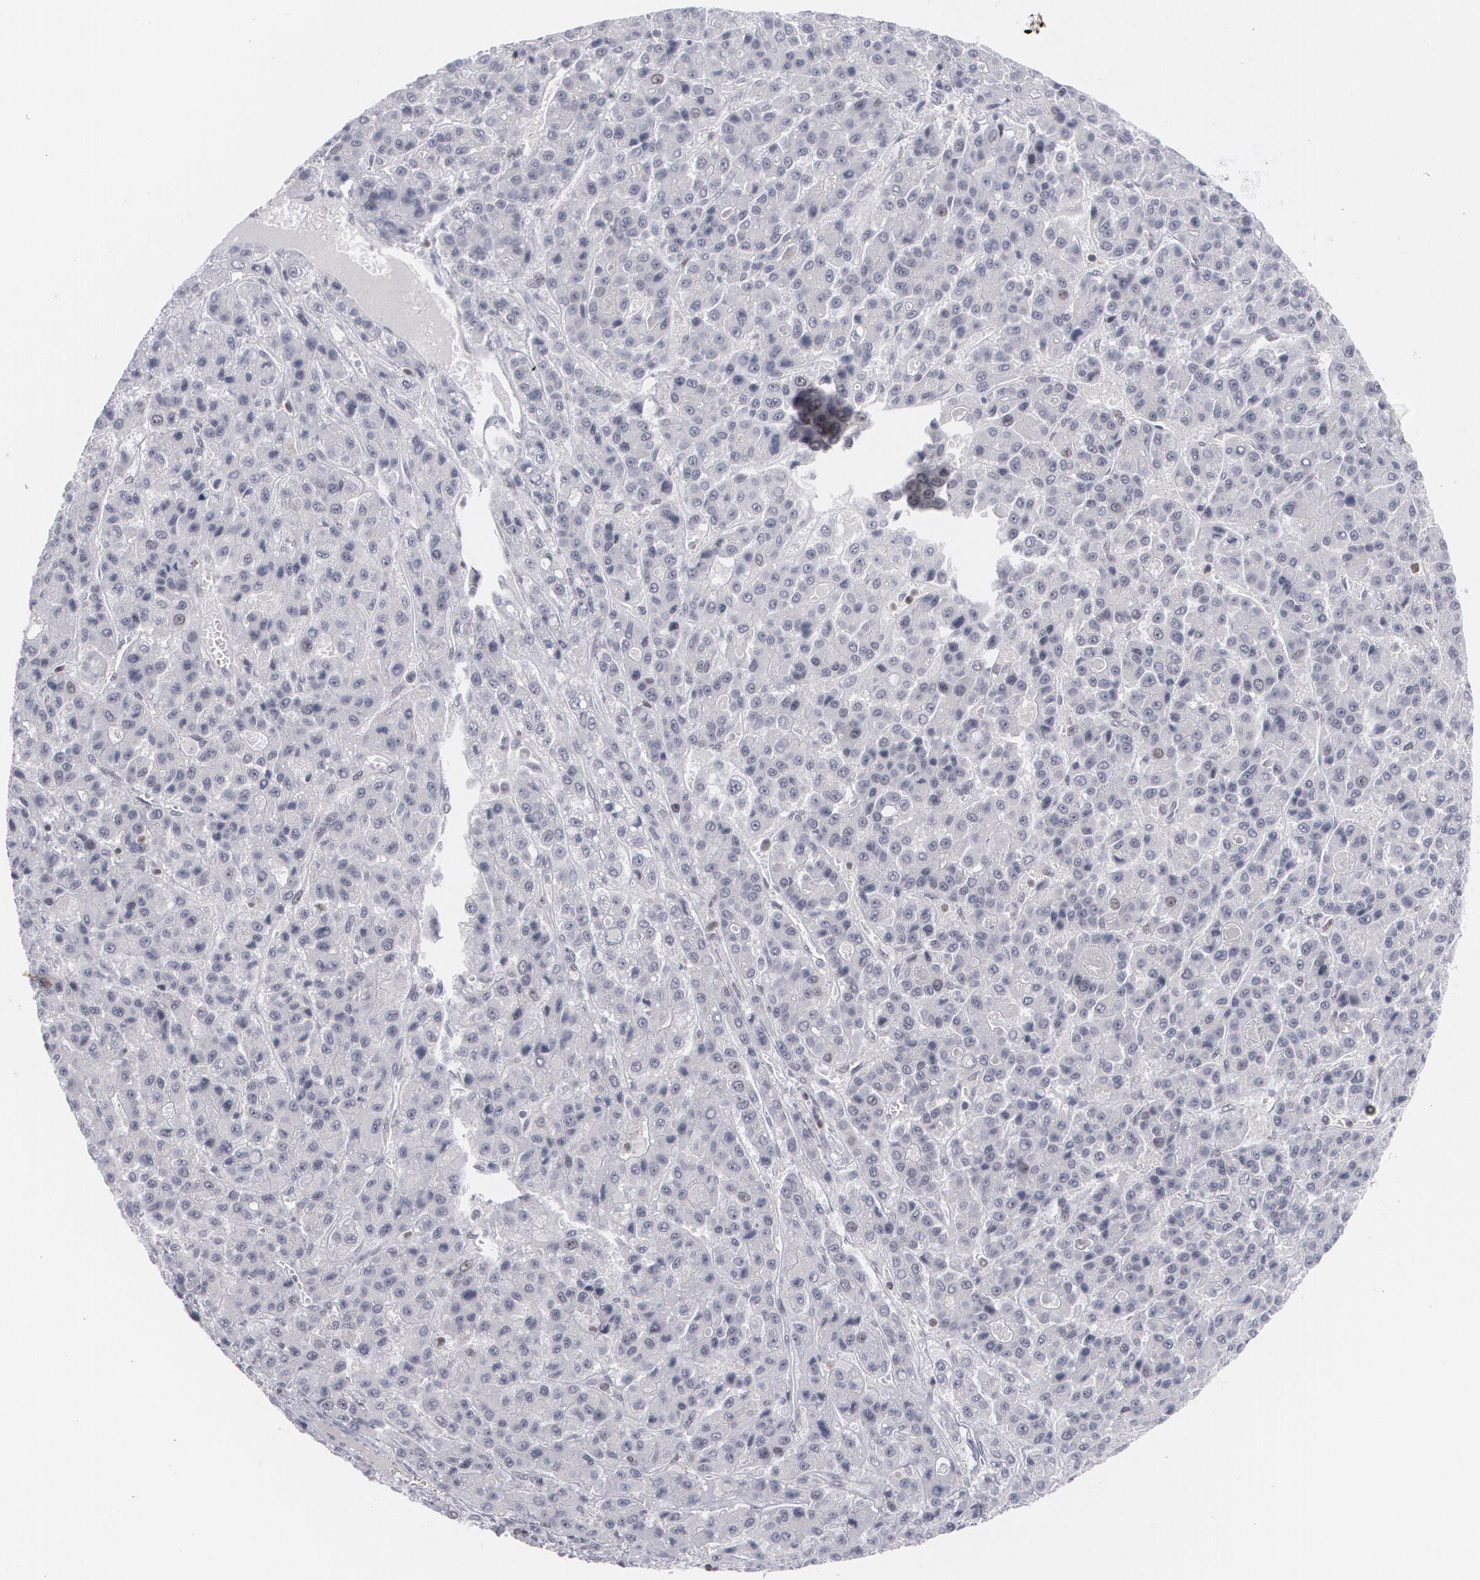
{"staining": {"intensity": "negative", "quantity": "none", "location": "none"}, "tissue": "liver cancer", "cell_type": "Tumor cells", "image_type": "cancer", "snomed": [{"axis": "morphology", "description": "Carcinoma, Hepatocellular, NOS"}, {"axis": "topography", "description": "Liver"}], "caption": "Liver cancer (hepatocellular carcinoma) was stained to show a protein in brown. There is no significant positivity in tumor cells. (DAB (3,3'-diaminobenzidine) immunohistochemistry with hematoxylin counter stain).", "gene": "MCL1", "patient": {"sex": "male", "age": 70}}